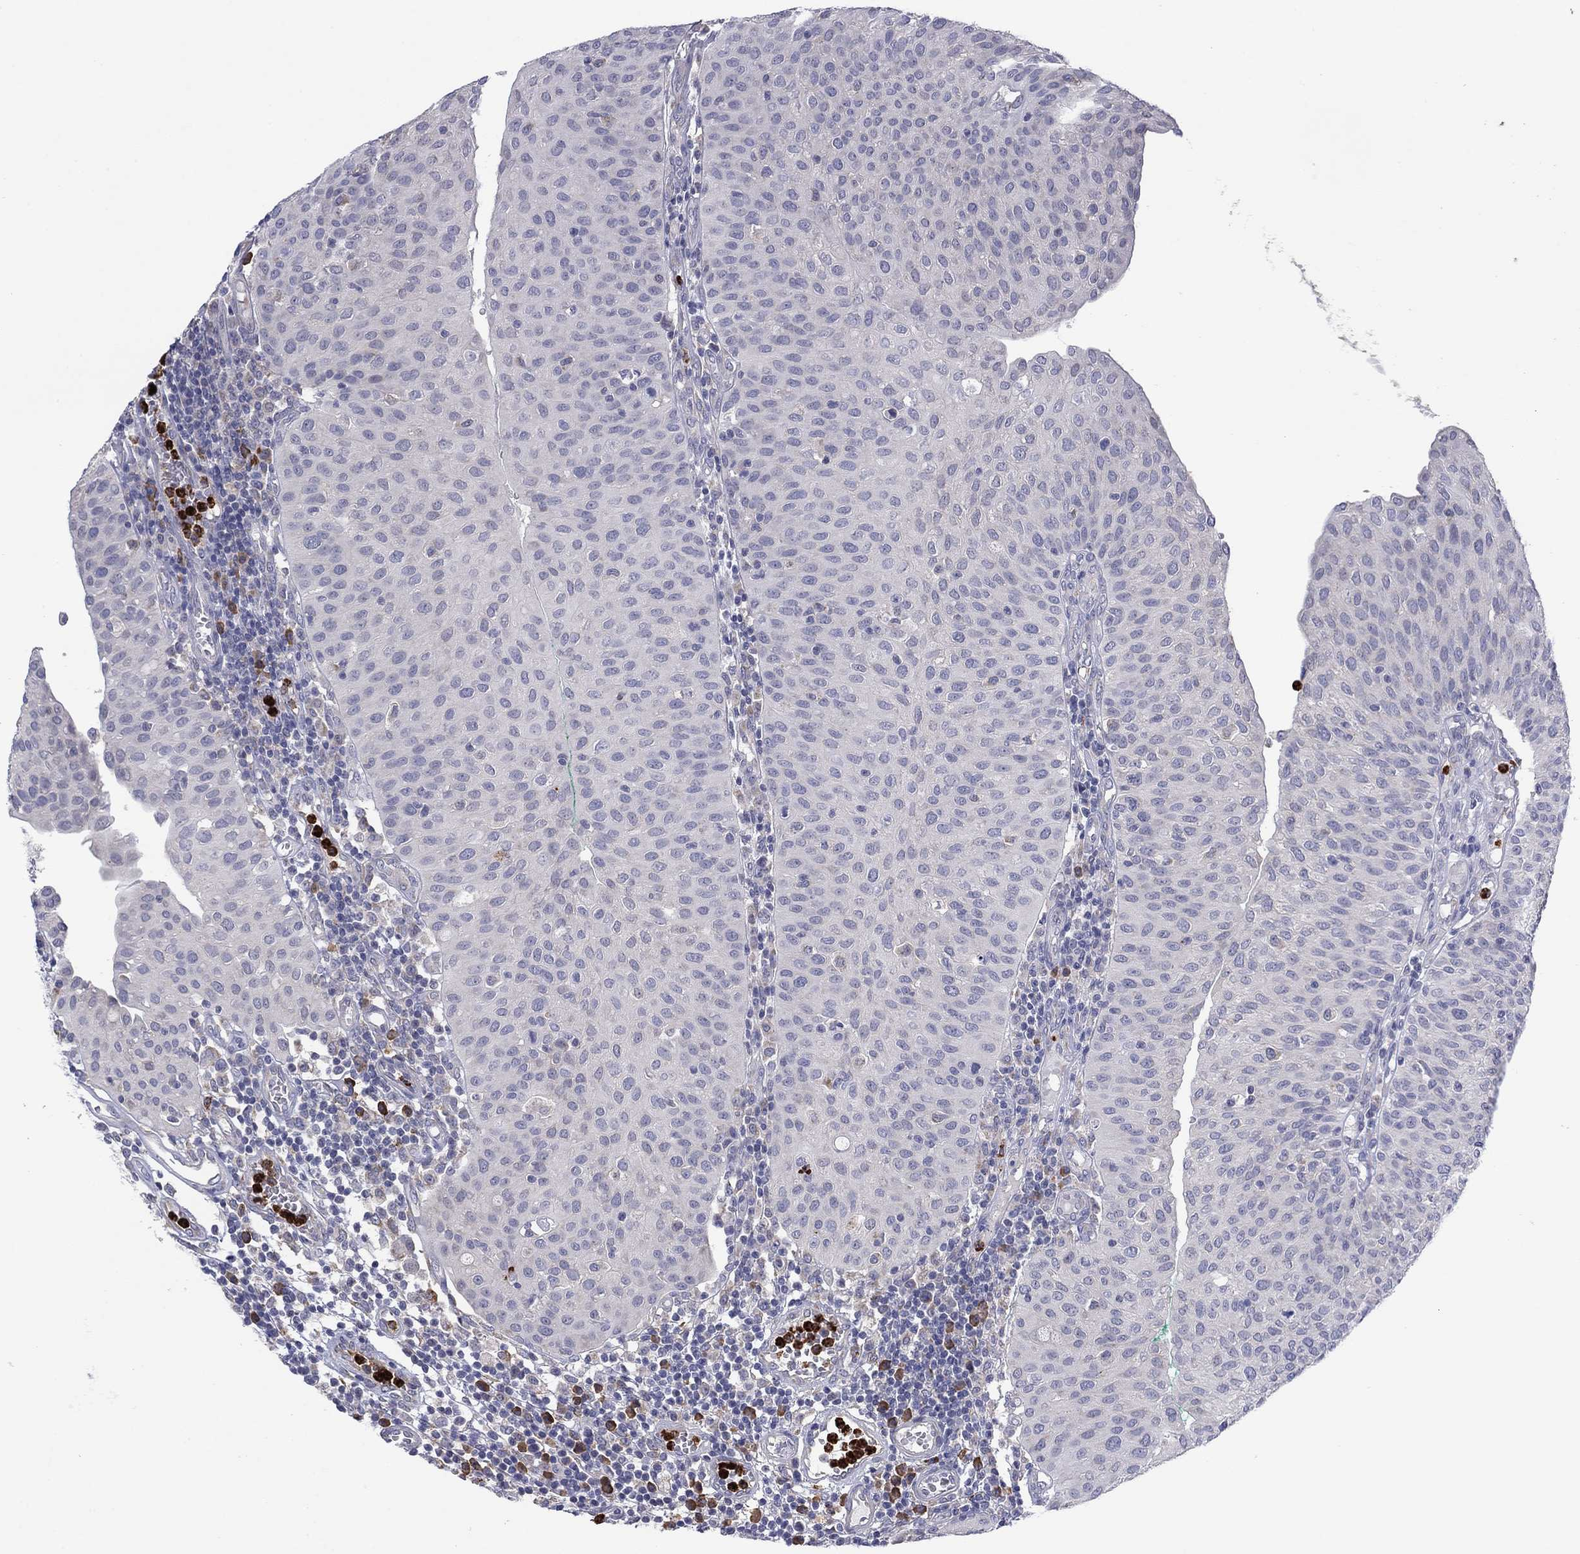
{"staining": {"intensity": "negative", "quantity": "none", "location": "none"}, "tissue": "urothelial cancer", "cell_type": "Tumor cells", "image_type": "cancer", "snomed": [{"axis": "morphology", "description": "Urothelial carcinoma, Low grade"}, {"axis": "topography", "description": "Urinary bladder"}], "caption": "Low-grade urothelial carcinoma was stained to show a protein in brown. There is no significant staining in tumor cells.", "gene": "MTRFR", "patient": {"sex": "male", "age": 54}}